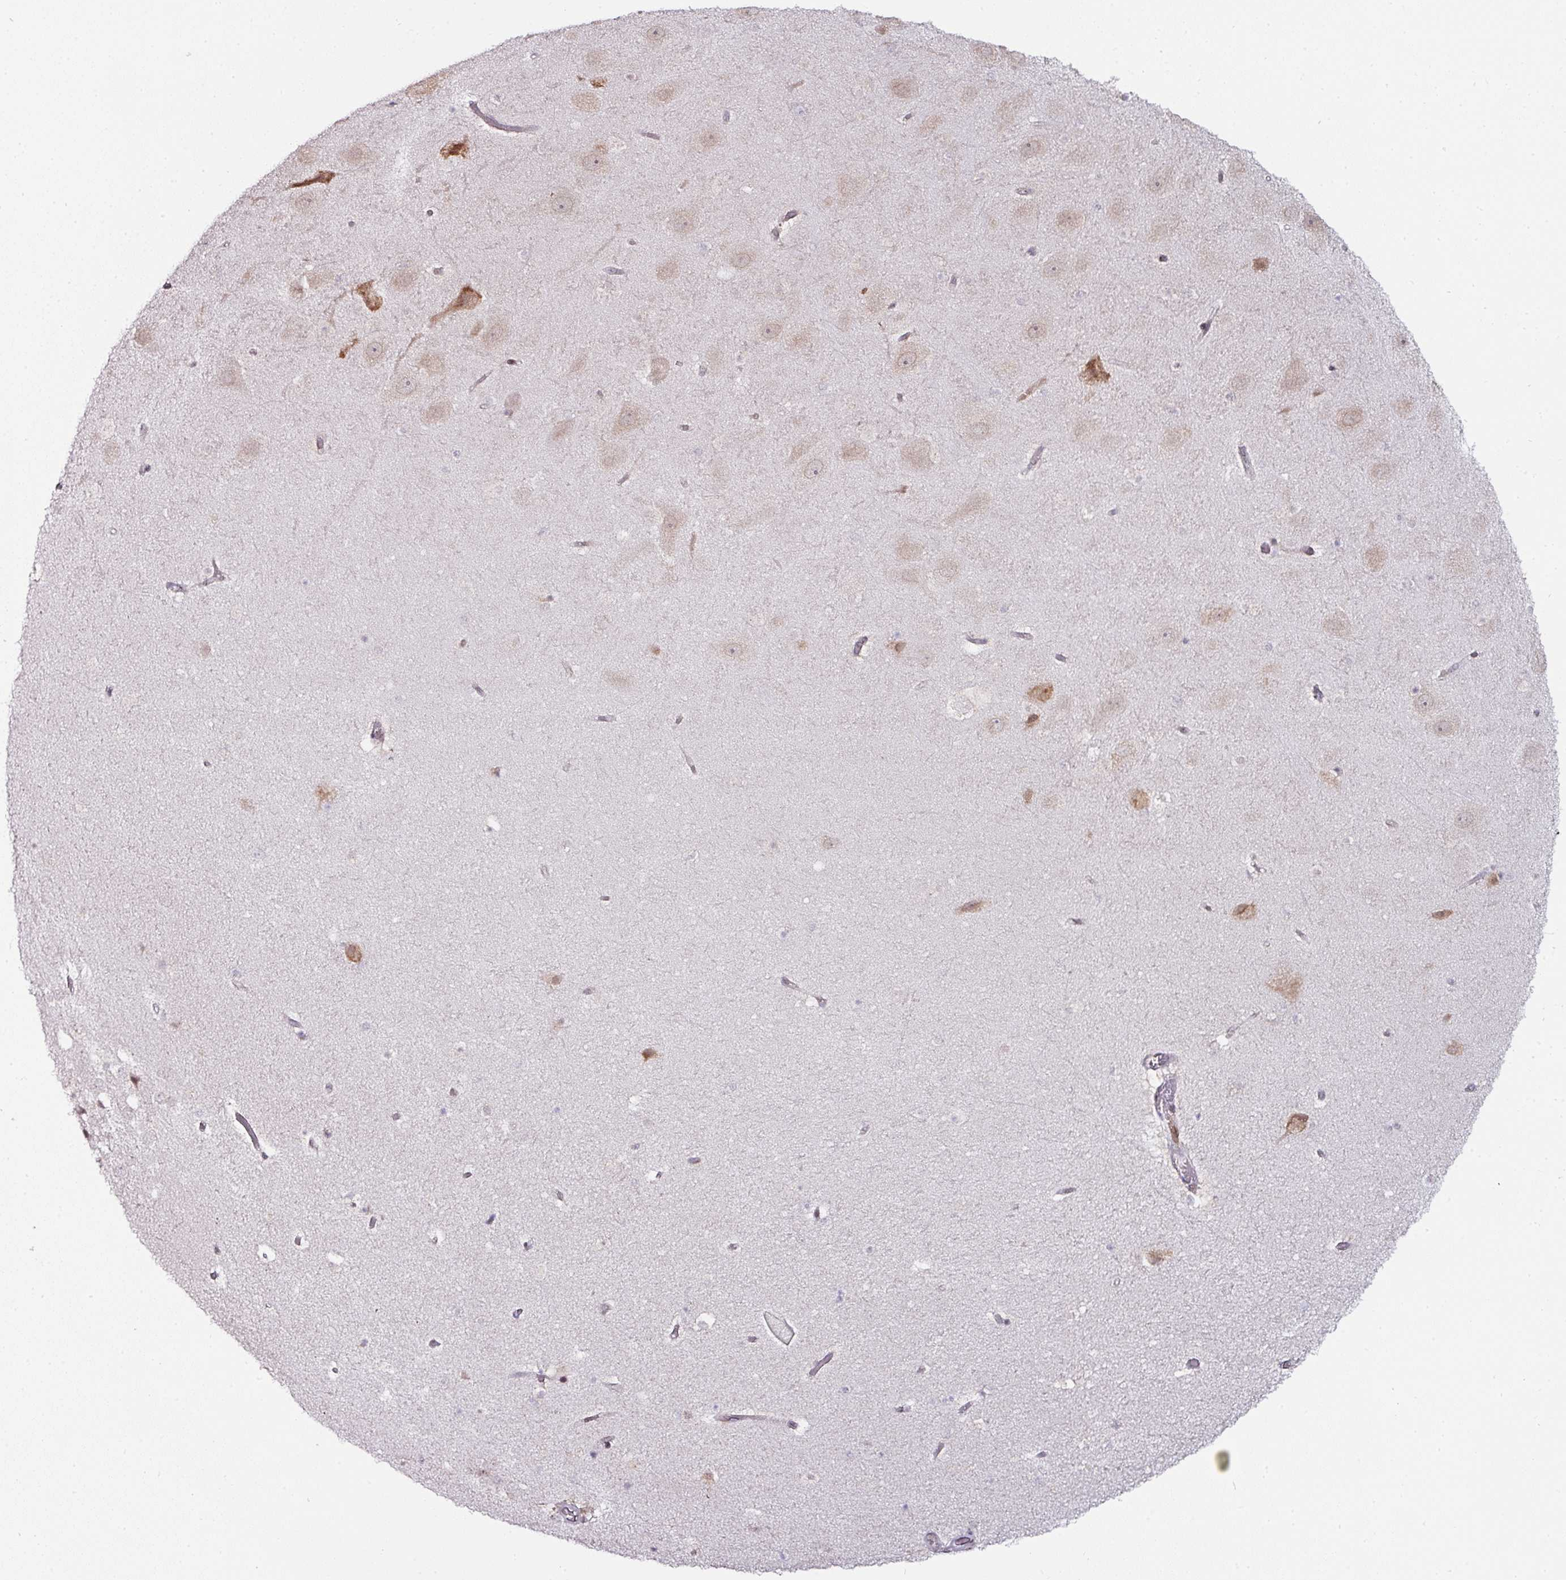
{"staining": {"intensity": "negative", "quantity": "none", "location": "none"}, "tissue": "hippocampus", "cell_type": "Glial cells", "image_type": "normal", "snomed": [{"axis": "morphology", "description": "Normal tissue, NOS"}, {"axis": "topography", "description": "Hippocampus"}], "caption": "Immunohistochemistry micrograph of normal human hippocampus stained for a protein (brown), which demonstrates no positivity in glial cells. The staining was performed using DAB (3,3'-diaminobenzidine) to visualize the protein expression in brown, while the nuclei were stained in blue with hematoxylin (Magnification: 20x).", "gene": "APOLD1", "patient": {"sex": "male", "age": 37}}